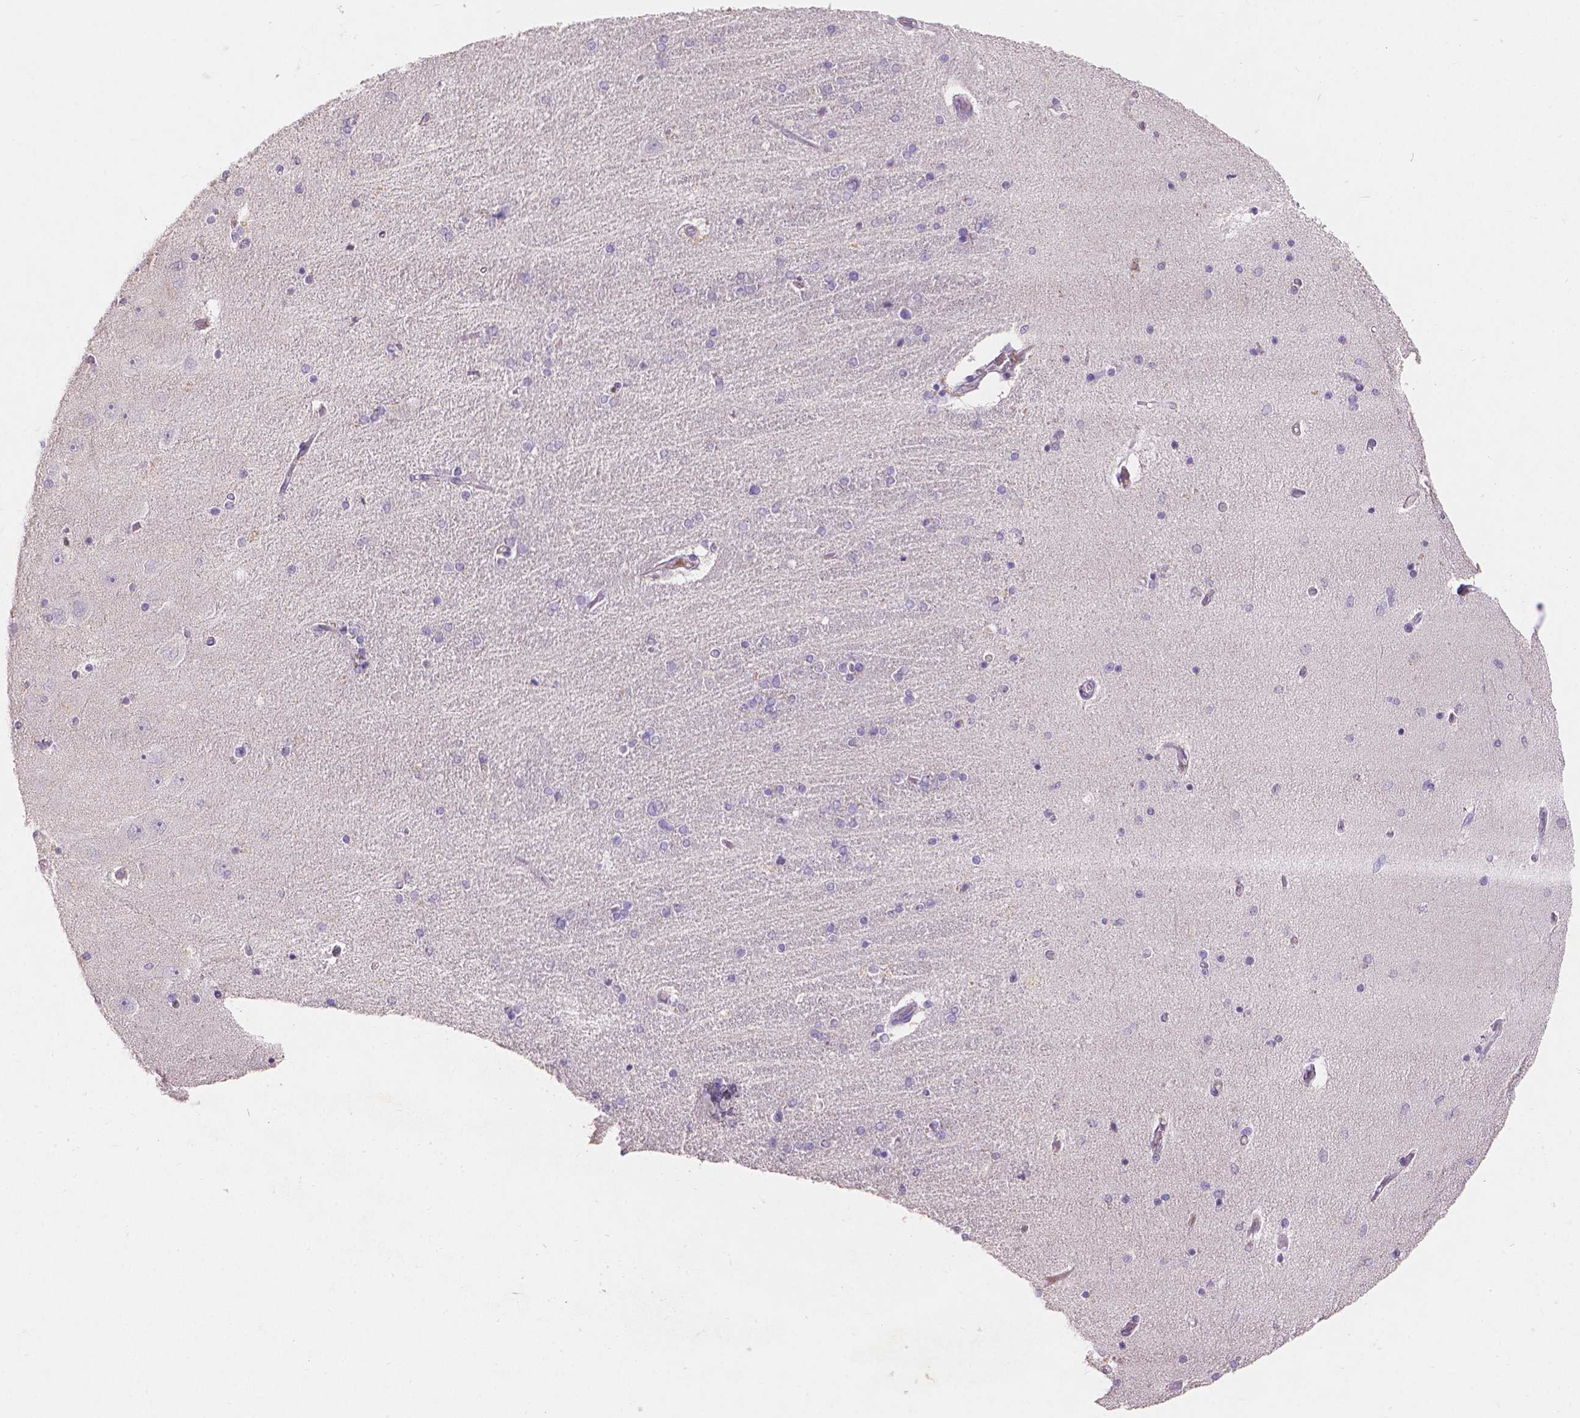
{"staining": {"intensity": "negative", "quantity": "none", "location": "none"}, "tissue": "hippocampus", "cell_type": "Glial cells", "image_type": "normal", "snomed": [{"axis": "morphology", "description": "Normal tissue, NOS"}, {"axis": "topography", "description": "Hippocampus"}], "caption": "Micrograph shows no significant protein staining in glial cells of unremarkable hippocampus.", "gene": "DCAF4L1", "patient": {"sex": "female", "age": 54}}